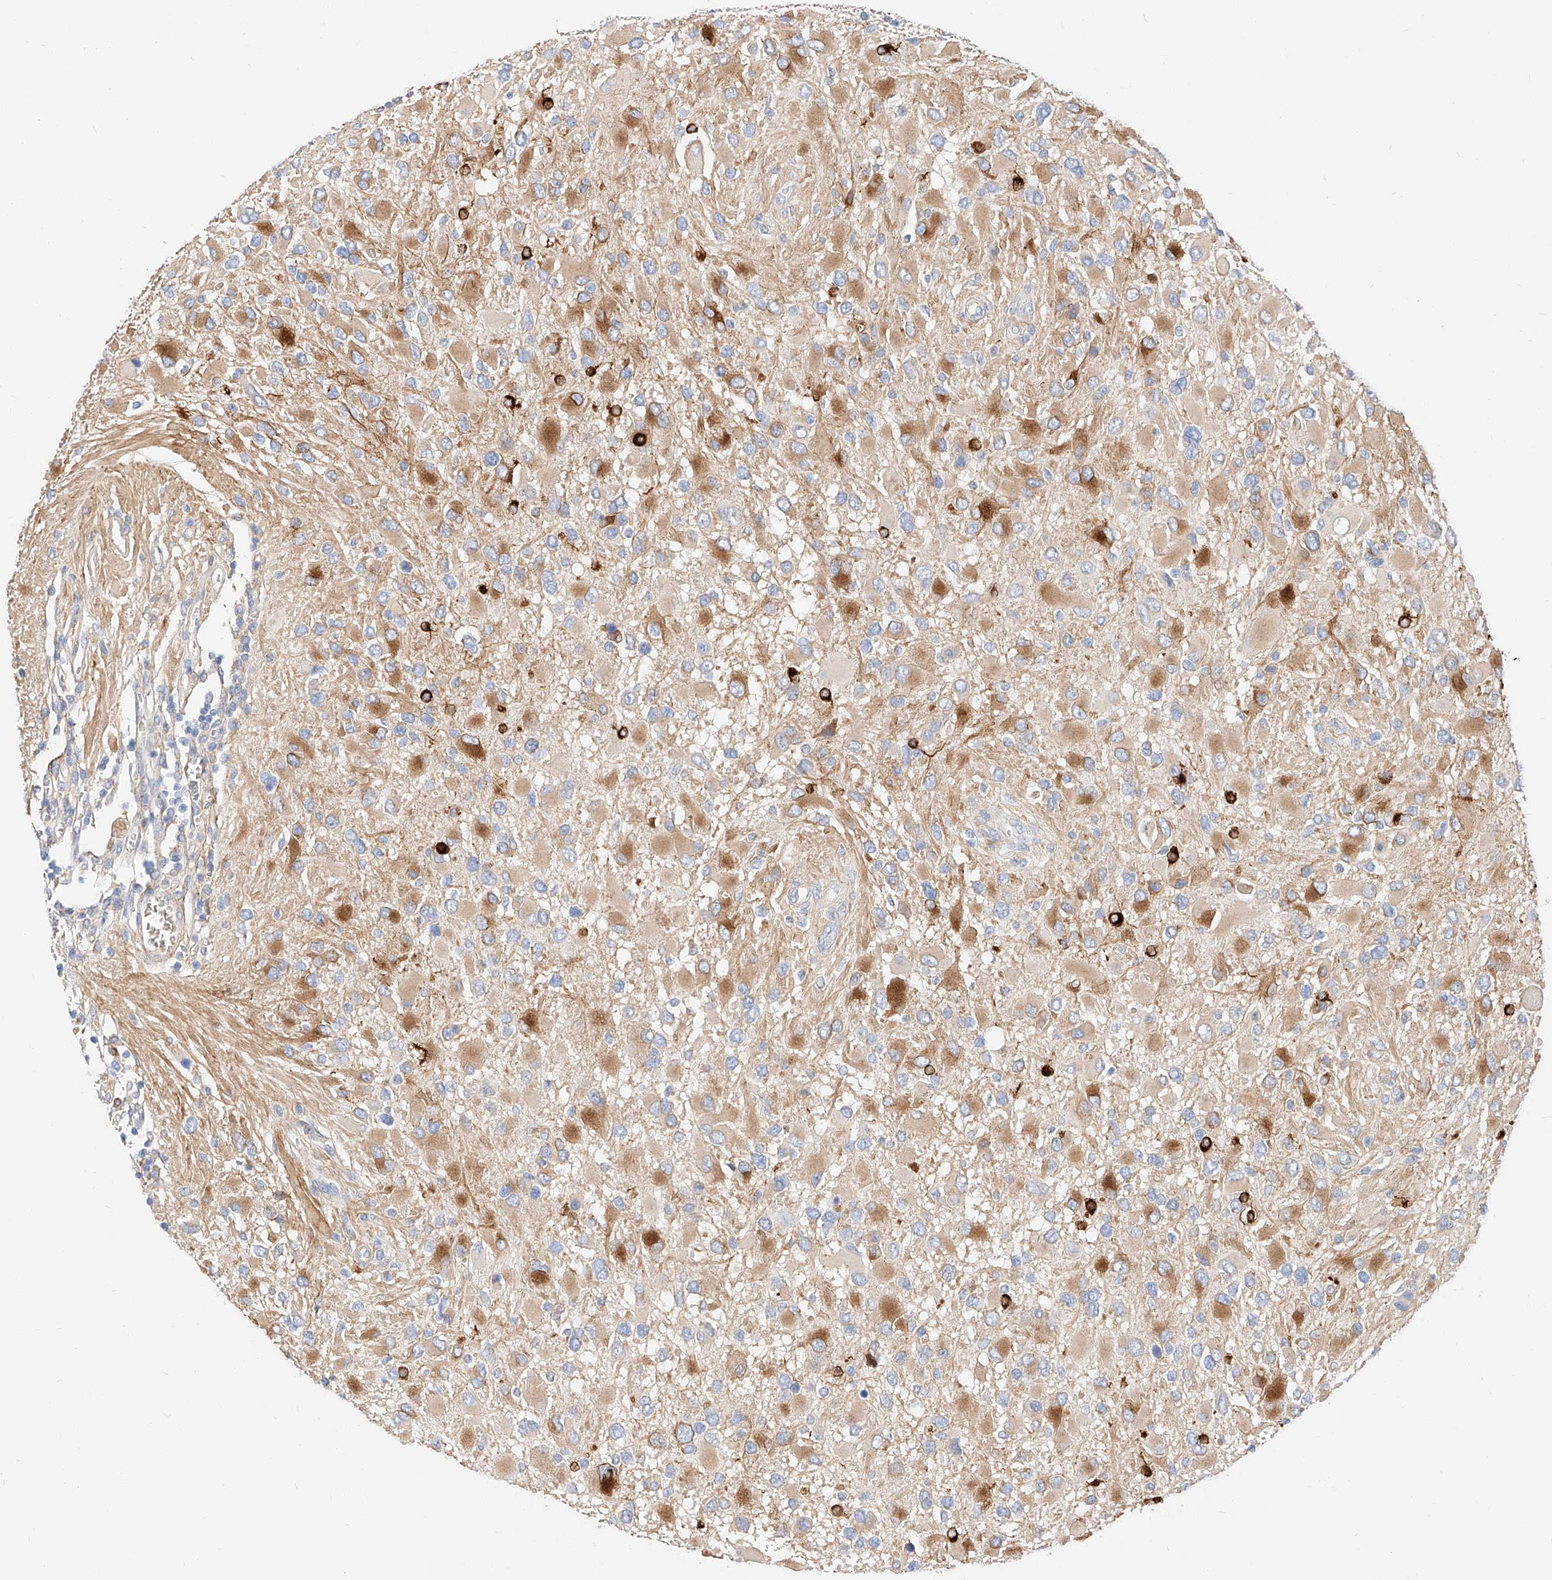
{"staining": {"intensity": "moderate", "quantity": "25%-75%", "location": "cytoplasmic/membranous"}, "tissue": "glioma", "cell_type": "Tumor cells", "image_type": "cancer", "snomed": [{"axis": "morphology", "description": "Glioma, malignant, High grade"}, {"axis": "topography", "description": "Brain"}], "caption": "Human malignant glioma (high-grade) stained for a protein (brown) reveals moderate cytoplasmic/membranous positive expression in about 25%-75% of tumor cells.", "gene": "MAP7", "patient": {"sex": "male", "age": 53}}